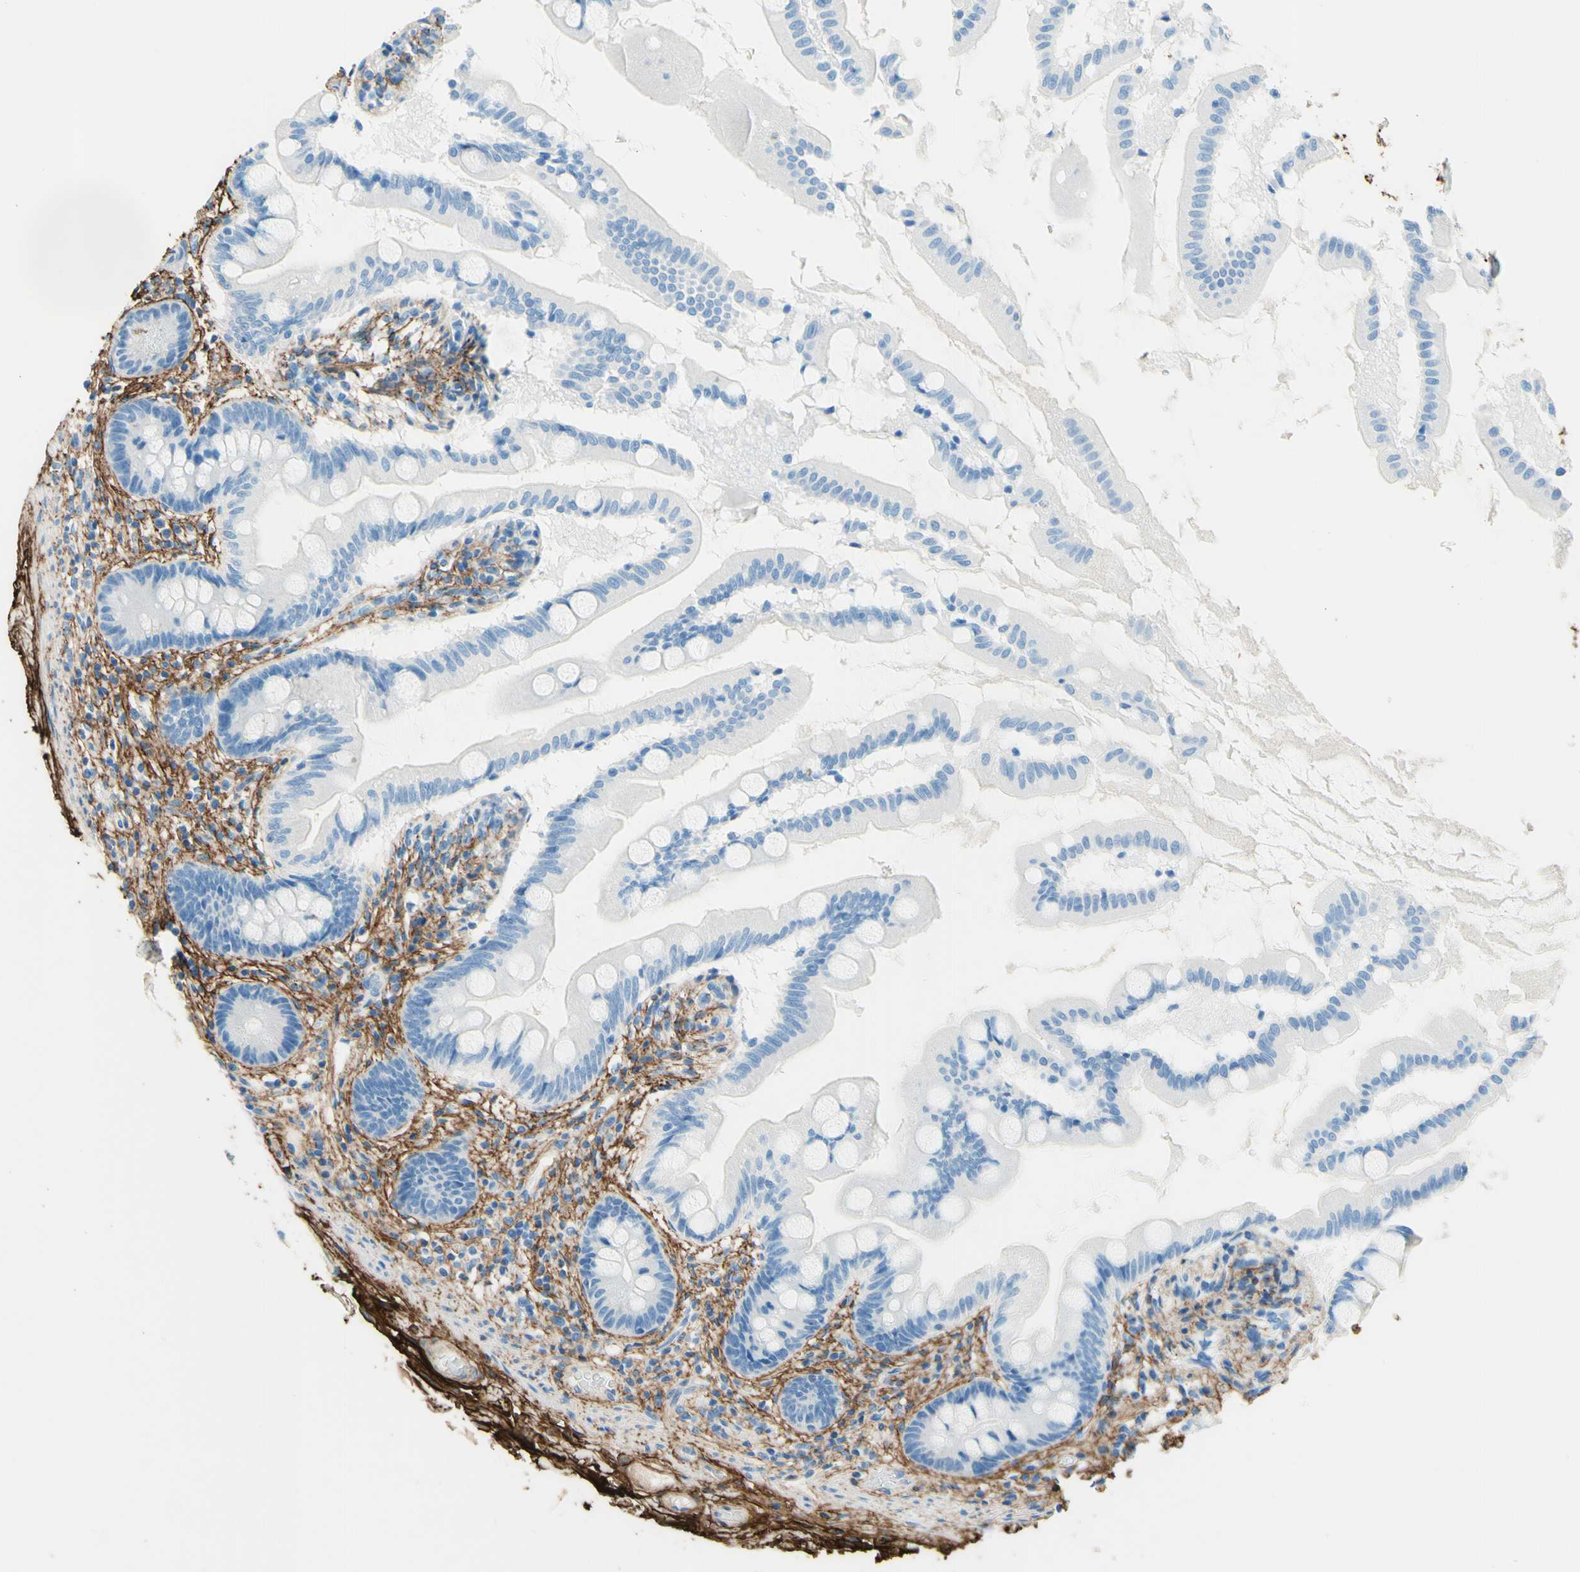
{"staining": {"intensity": "negative", "quantity": "none", "location": "none"}, "tissue": "small intestine", "cell_type": "Glandular cells", "image_type": "normal", "snomed": [{"axis": "morphology", "description": "Normal tissue, NOS"}, {"axis": "topography", "description": "Small intestine"}], "caption": "Immunohistochemistry photomicrograph of unremarkable small intestine stained for a protein (brown), which exhibits no expression in glandular cells. The staining is performed using DAB (3,3'-diaminobenzidine) brown chromogen with nuclei counter-stained in using hematoxylin.", "gene": "MFAP5", "patient": {"sex": "female", "age": 56}}